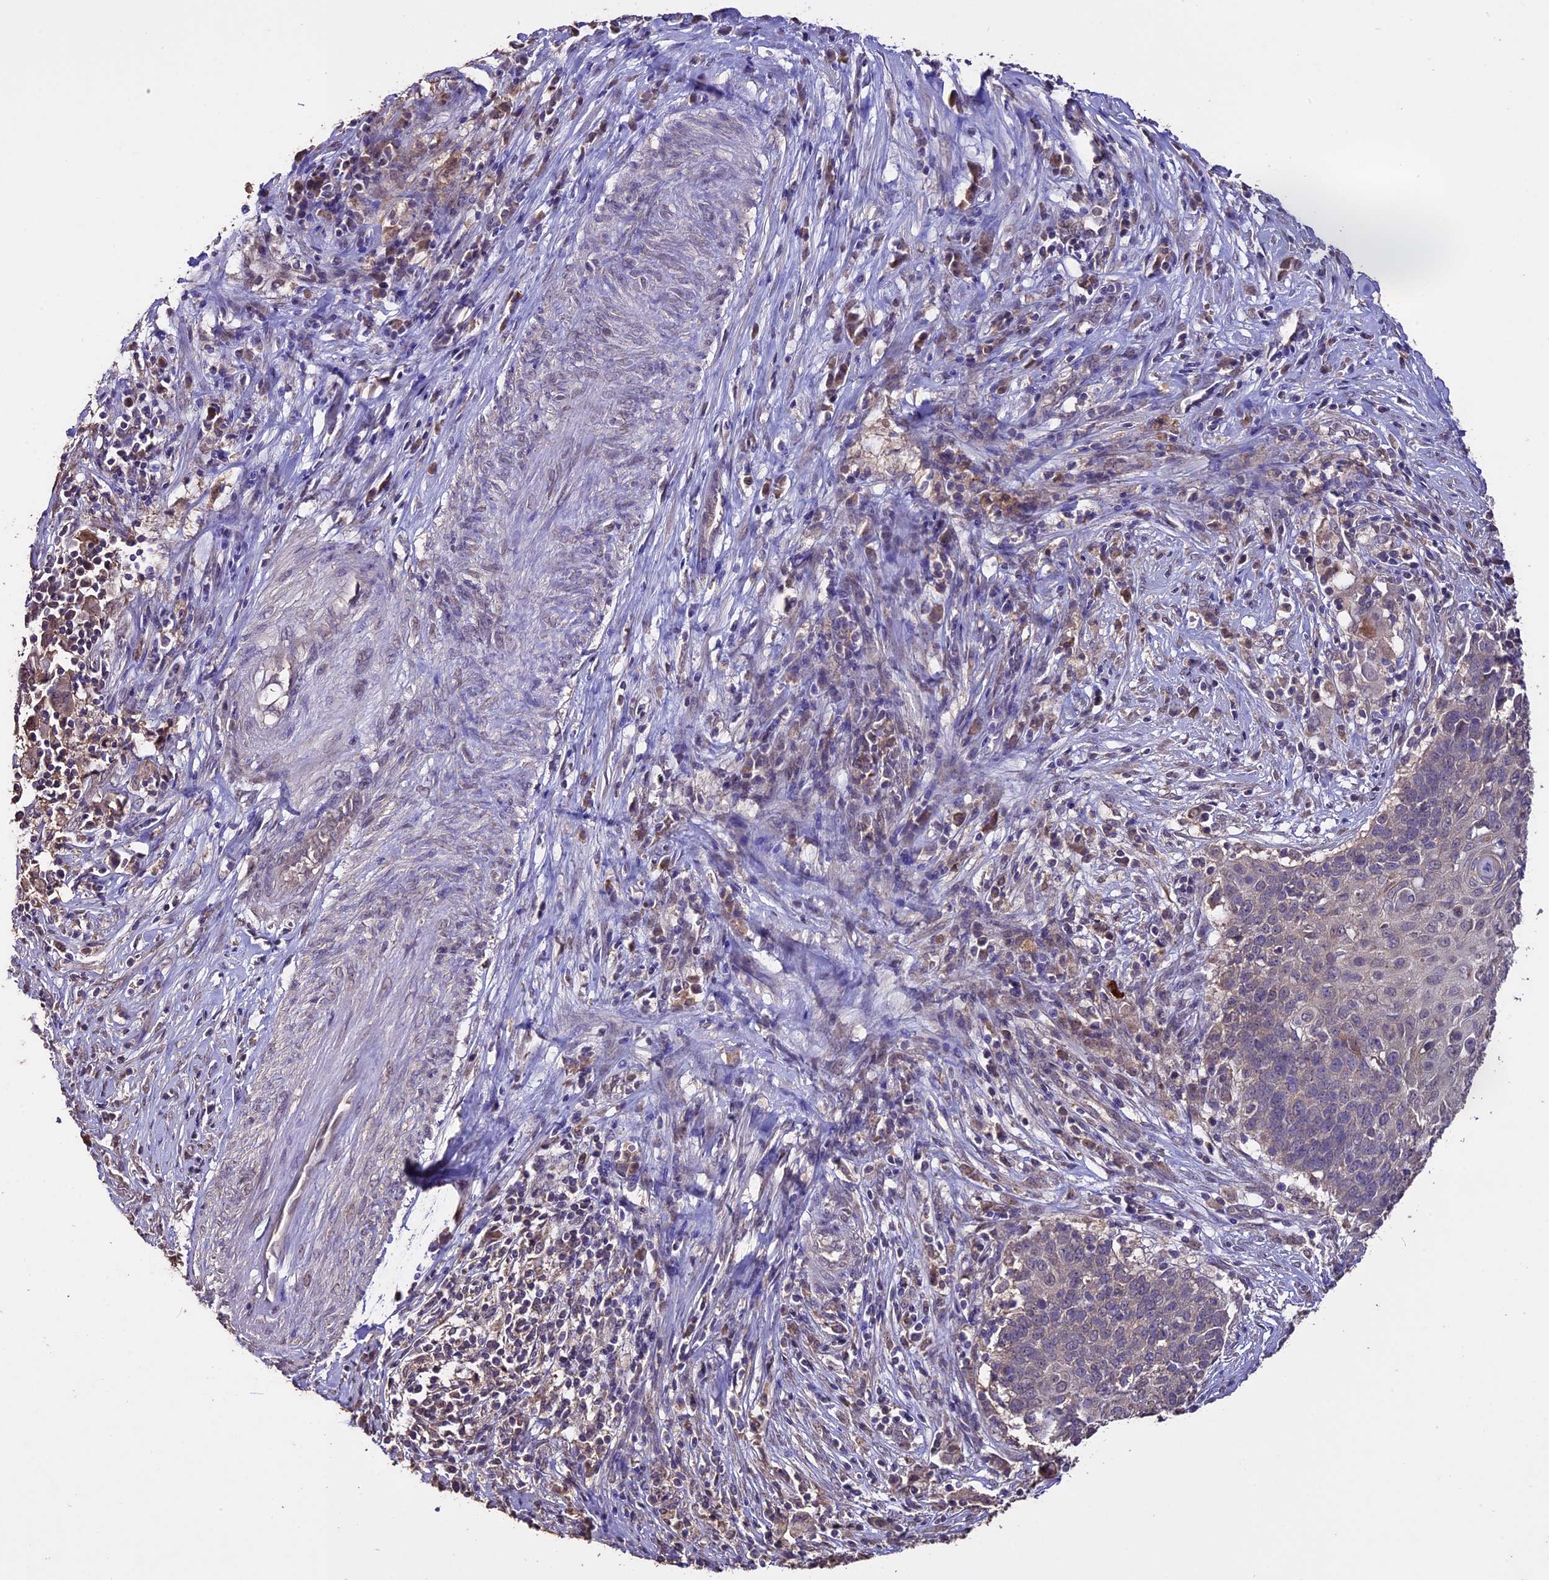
{"staining": {"intensity": "negative", "quantity": "none", "location": "none"}, "tissue": "cervical cancer", "cell_type": "Tumor cells", "image_type": "cancer", "snomed": [{"axis": "morphology", "description": "Squamous cell carcinoma, NOS"}, {"axis": "topography", "description": "Cervix"}], "caption": "Immunohistochemical staining of cervical cancer reveals no significant expression in tumor cells.", "gene": "DIS3L", "patient": {"sex": "female", "age": 39}}